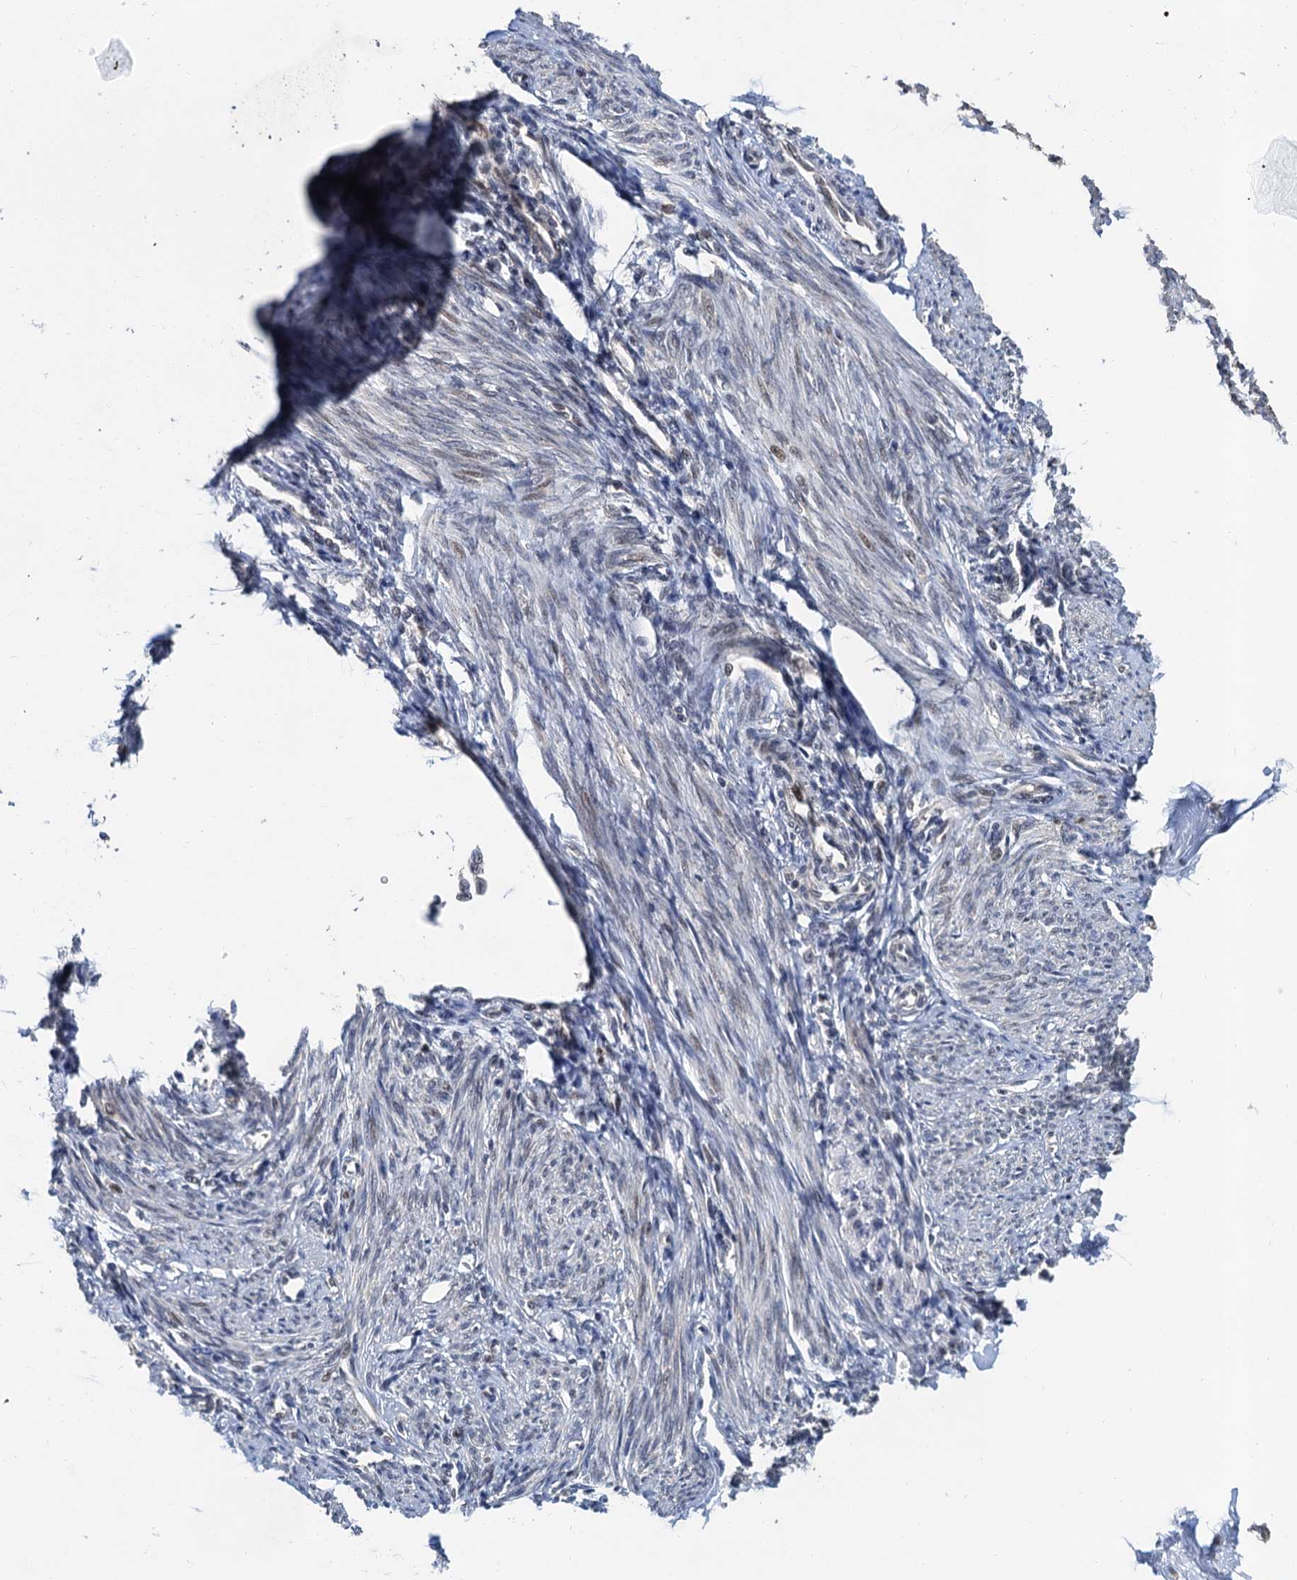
{"staining": {"intensity": "negative", "quantity": "none", "location": "none"}, "tissue": "endometrium", "cell_type": "Cells in endometrial stroma", "image_type": "normal", "snomed": [{"axis": "morphology", "description": "Normal tissue, NOS"}, {"axis": "topography", "description": "Uterus"}, {"axis": "topography", "description": "Endometrium"}], "caption": "IHC micrograph of benign endometrium stained for a protein (brown), which demonstrates no positivity in cells in endometrial stroma.", "gene": "TSEN34", "patient": {"sex": "female", "age": 48}}